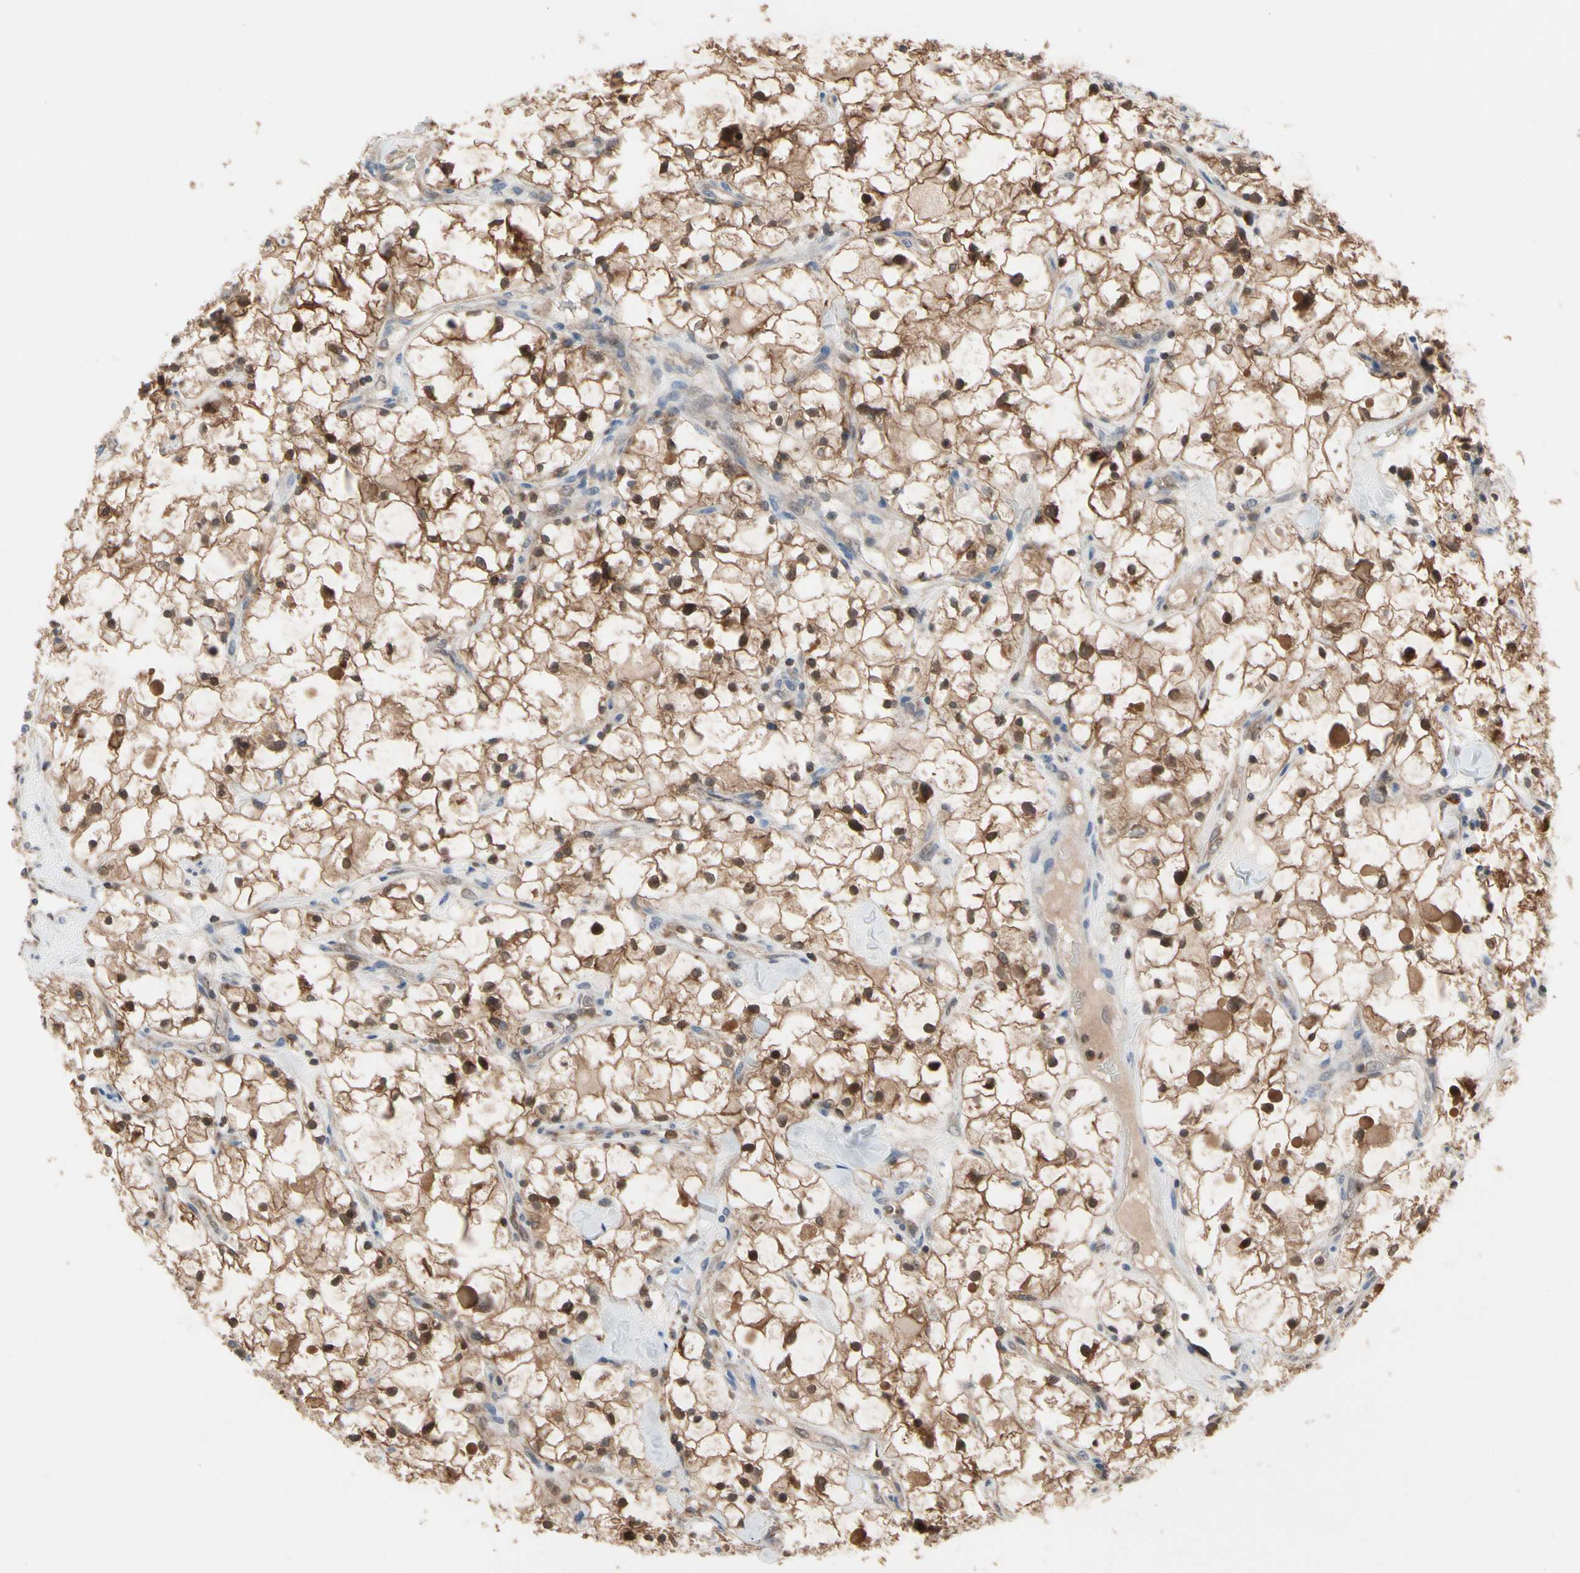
{"staining": {"intensity": "moderate", "quantity": ">75%", "location": "cytoplasmic/membranous,nuclear"}, "tissue": "renal cancer", "cell_type": "Tumor cells", "image_type": "cancer", "snomed": [{"axis": "morphology", "description": "Adenocarcinoma, NOS"}, {"axis": "topography", "description": "Kidney"}], "caption": "Immunohistochemical staining of renal cancer (adenocarcinoma) shows medium levels of moderate cytoplasmic/membranous and nuclear protein staining in about >75% of tumor cells.", "gene": "MTHFS", "patient": {"sex": "female", "age": 60}}